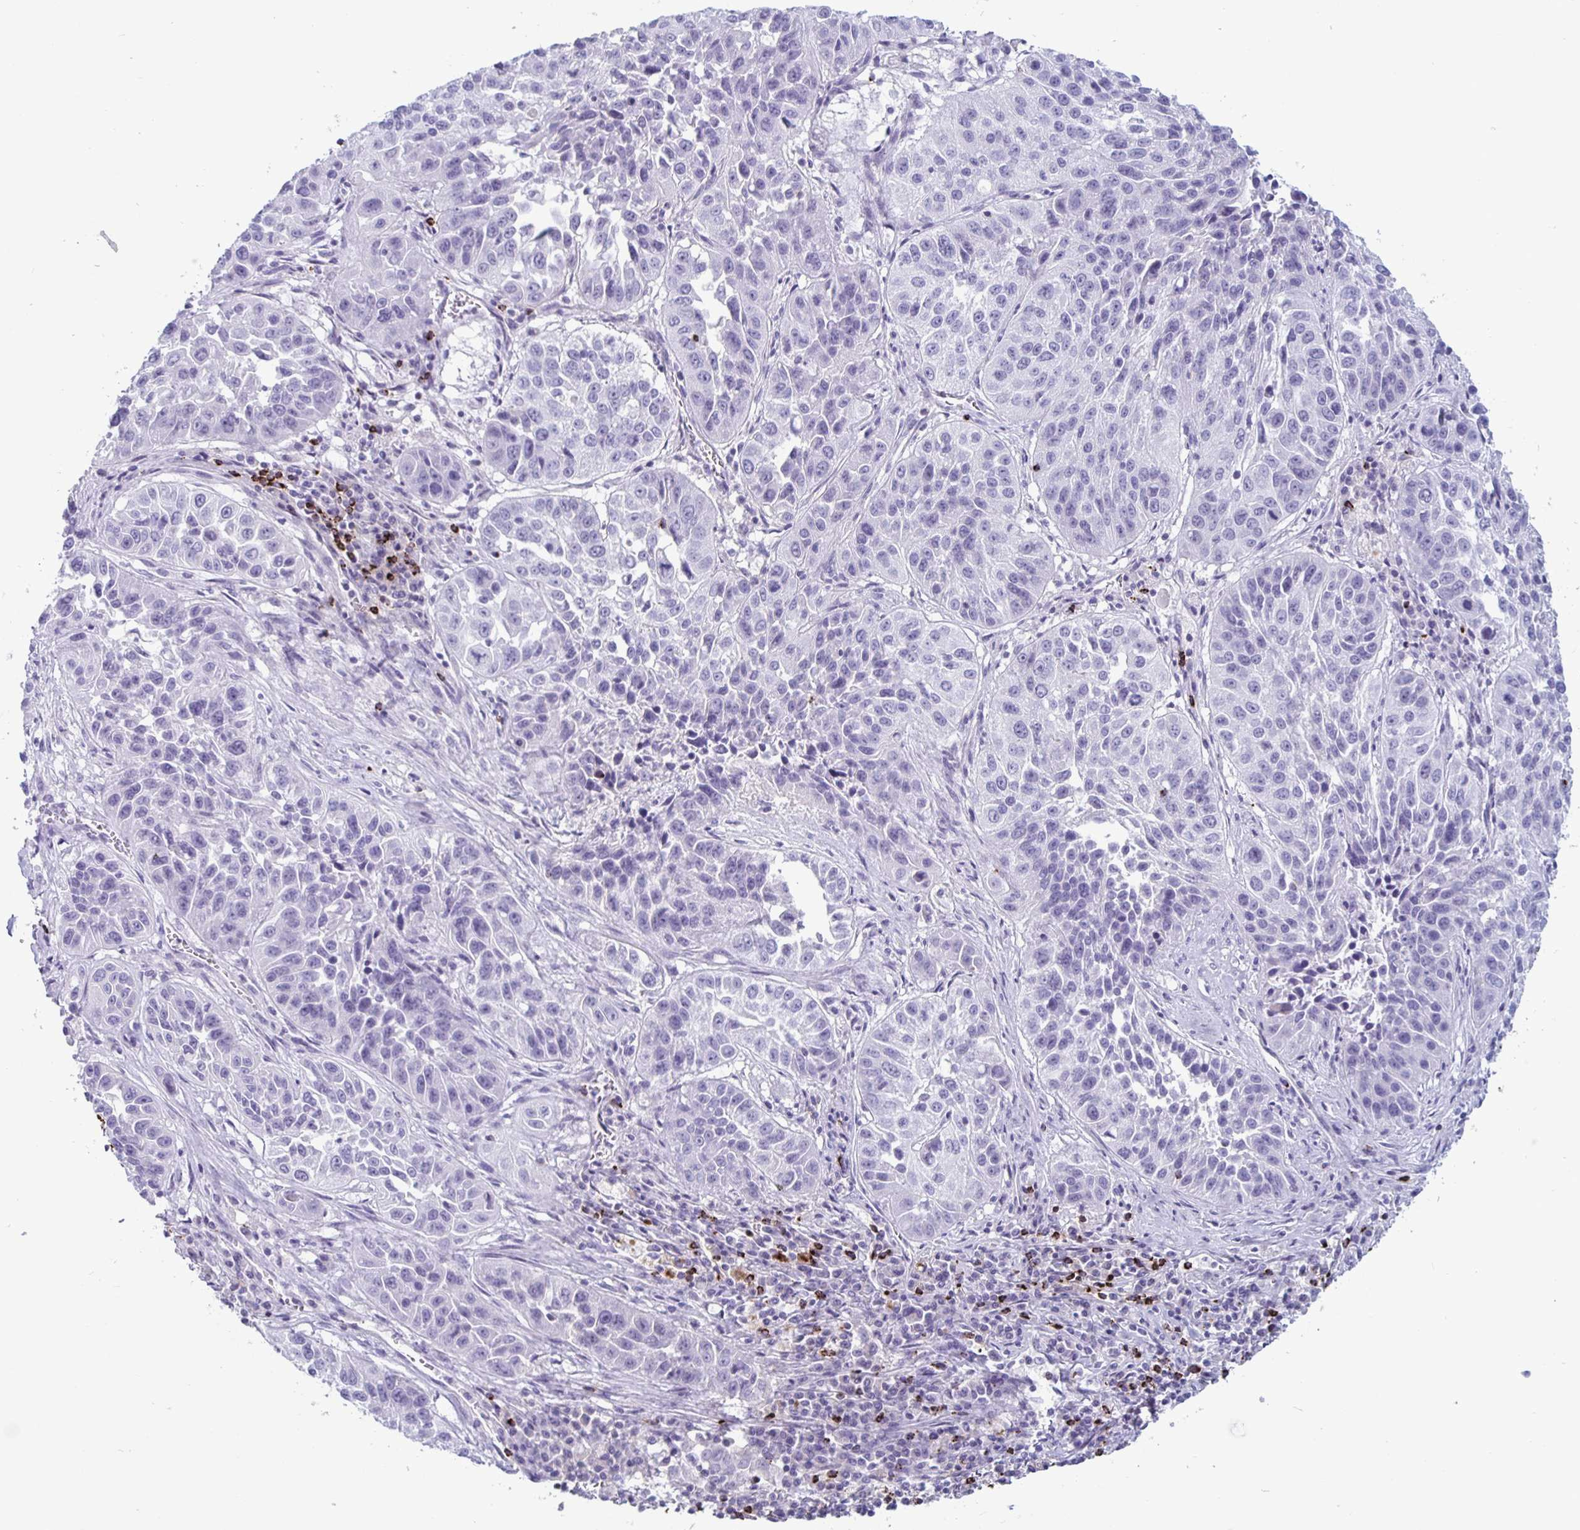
{"staining": {"intensity": "negative", "quantity": "none", "location": "none"}, "tissue": "lung cancer", "cell_type": "Tumor cells", "image_type": "cancer", "snomed": [{"axis": "morphology", "description": "Squamous cell carcinoma, NOS"}, {"axis": "topography", "description": "Lung"}], "caption": "Immunohistochemistry (IHC) photomicrograph of neoplastic tissue: human squamous cell carcinoma (lung) stained with DAB exhibits no significant protein staining in tumor cells.", "gene": "GZMK", "patient": {"sex": "female", "age": 61}}